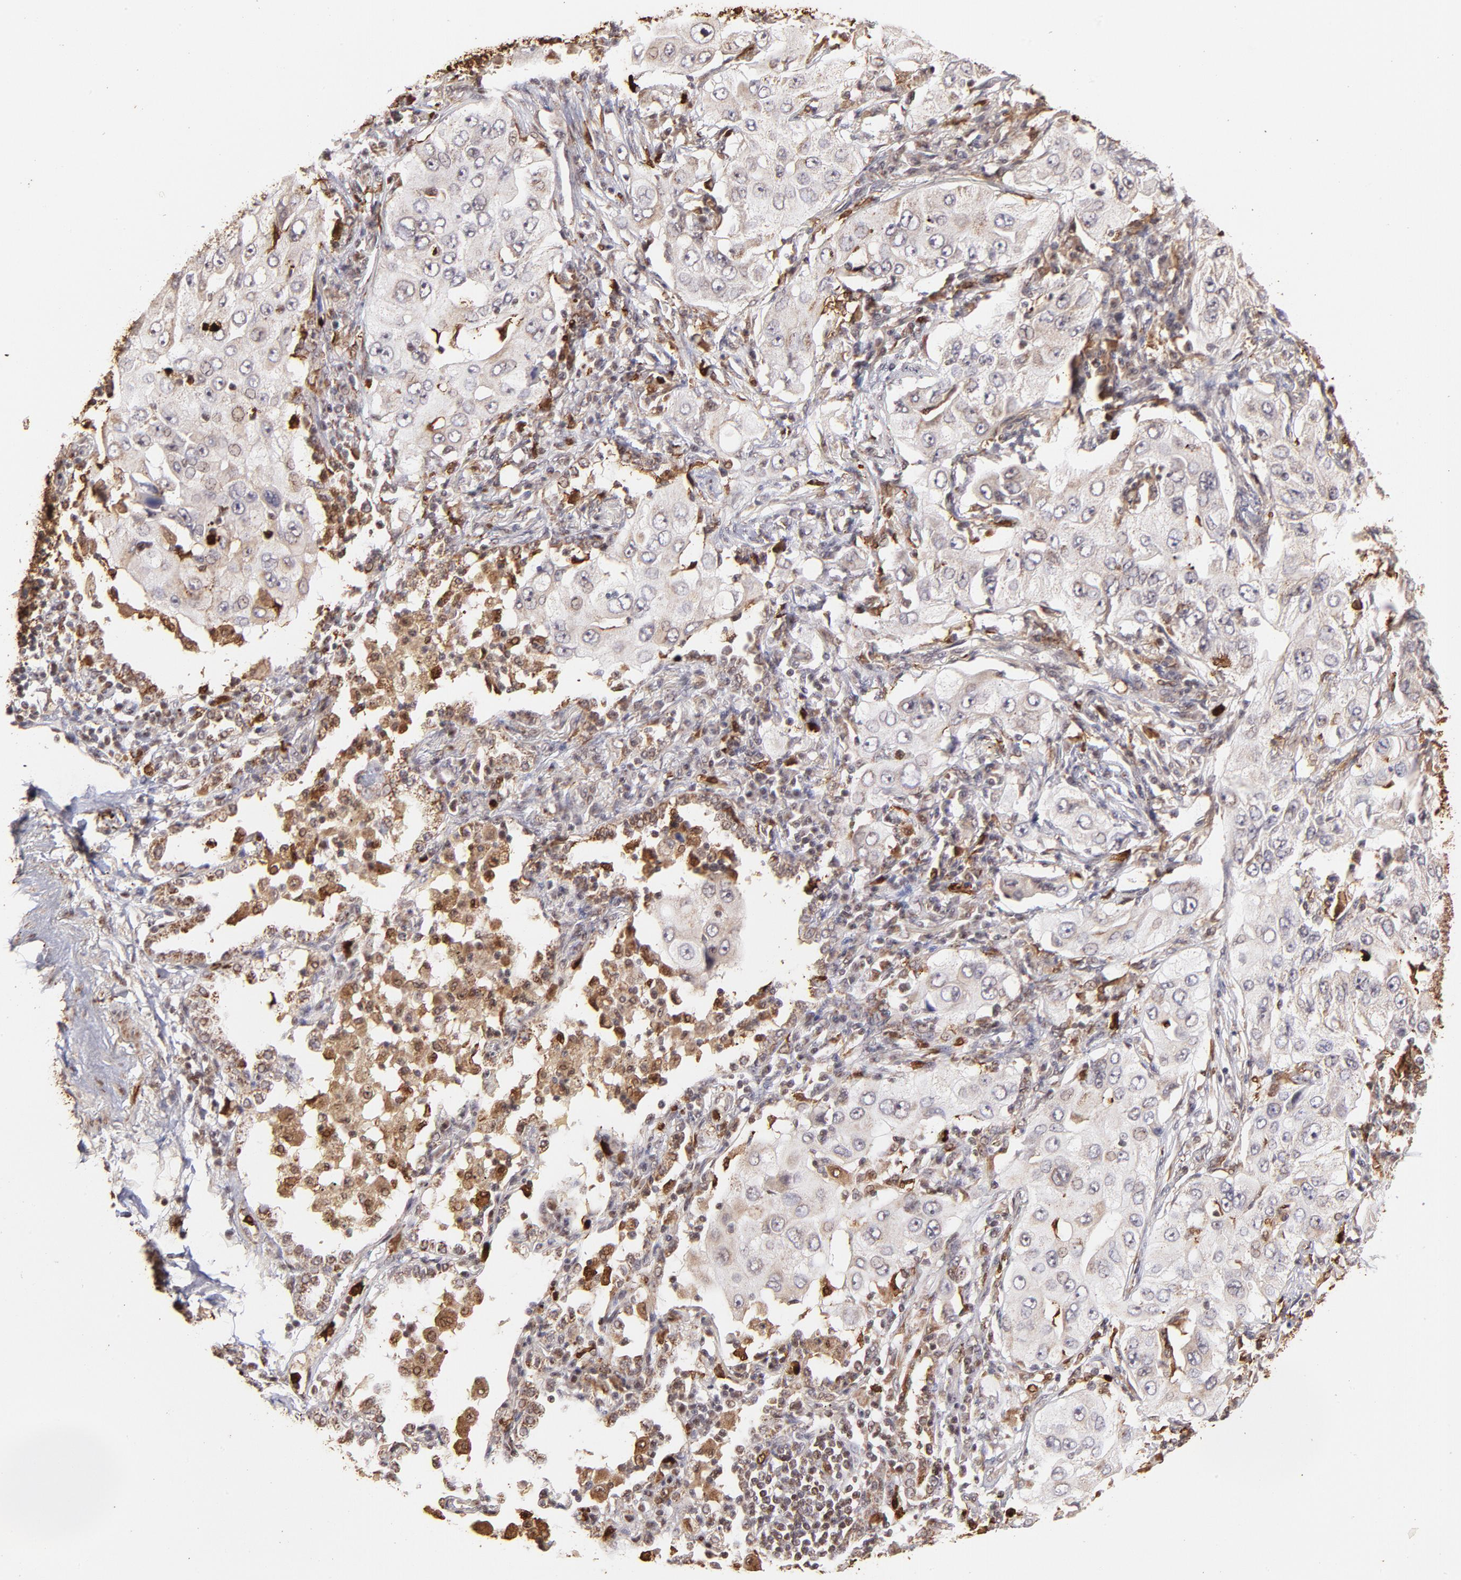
{"staining": {"intensity": "weak", "quantity": "25%-75%", "location": "cytoplasmic/membranous"}, "tissue": "lung cancer", "cell_type": "Tumor cells", "image_type": "cancer", "snomed": [{"axis": "morphology", "description": "Adenocarcinoma, NOS"}, {"axis": "topography", "description": "Lung"}], "caption": "High-power microscopy captured an immunohistochemistry photomicrograph of lung adenocarcinoma, revealing weak cytoplasmic/membranous expression in about 25%-75% of tumor cells. (DAB (3,3'-diaminobenzidine) IHC with brightfield microscopy, high magnification).", "gene": "ZFX", "patient": {"sex": "male", "age": 84}}